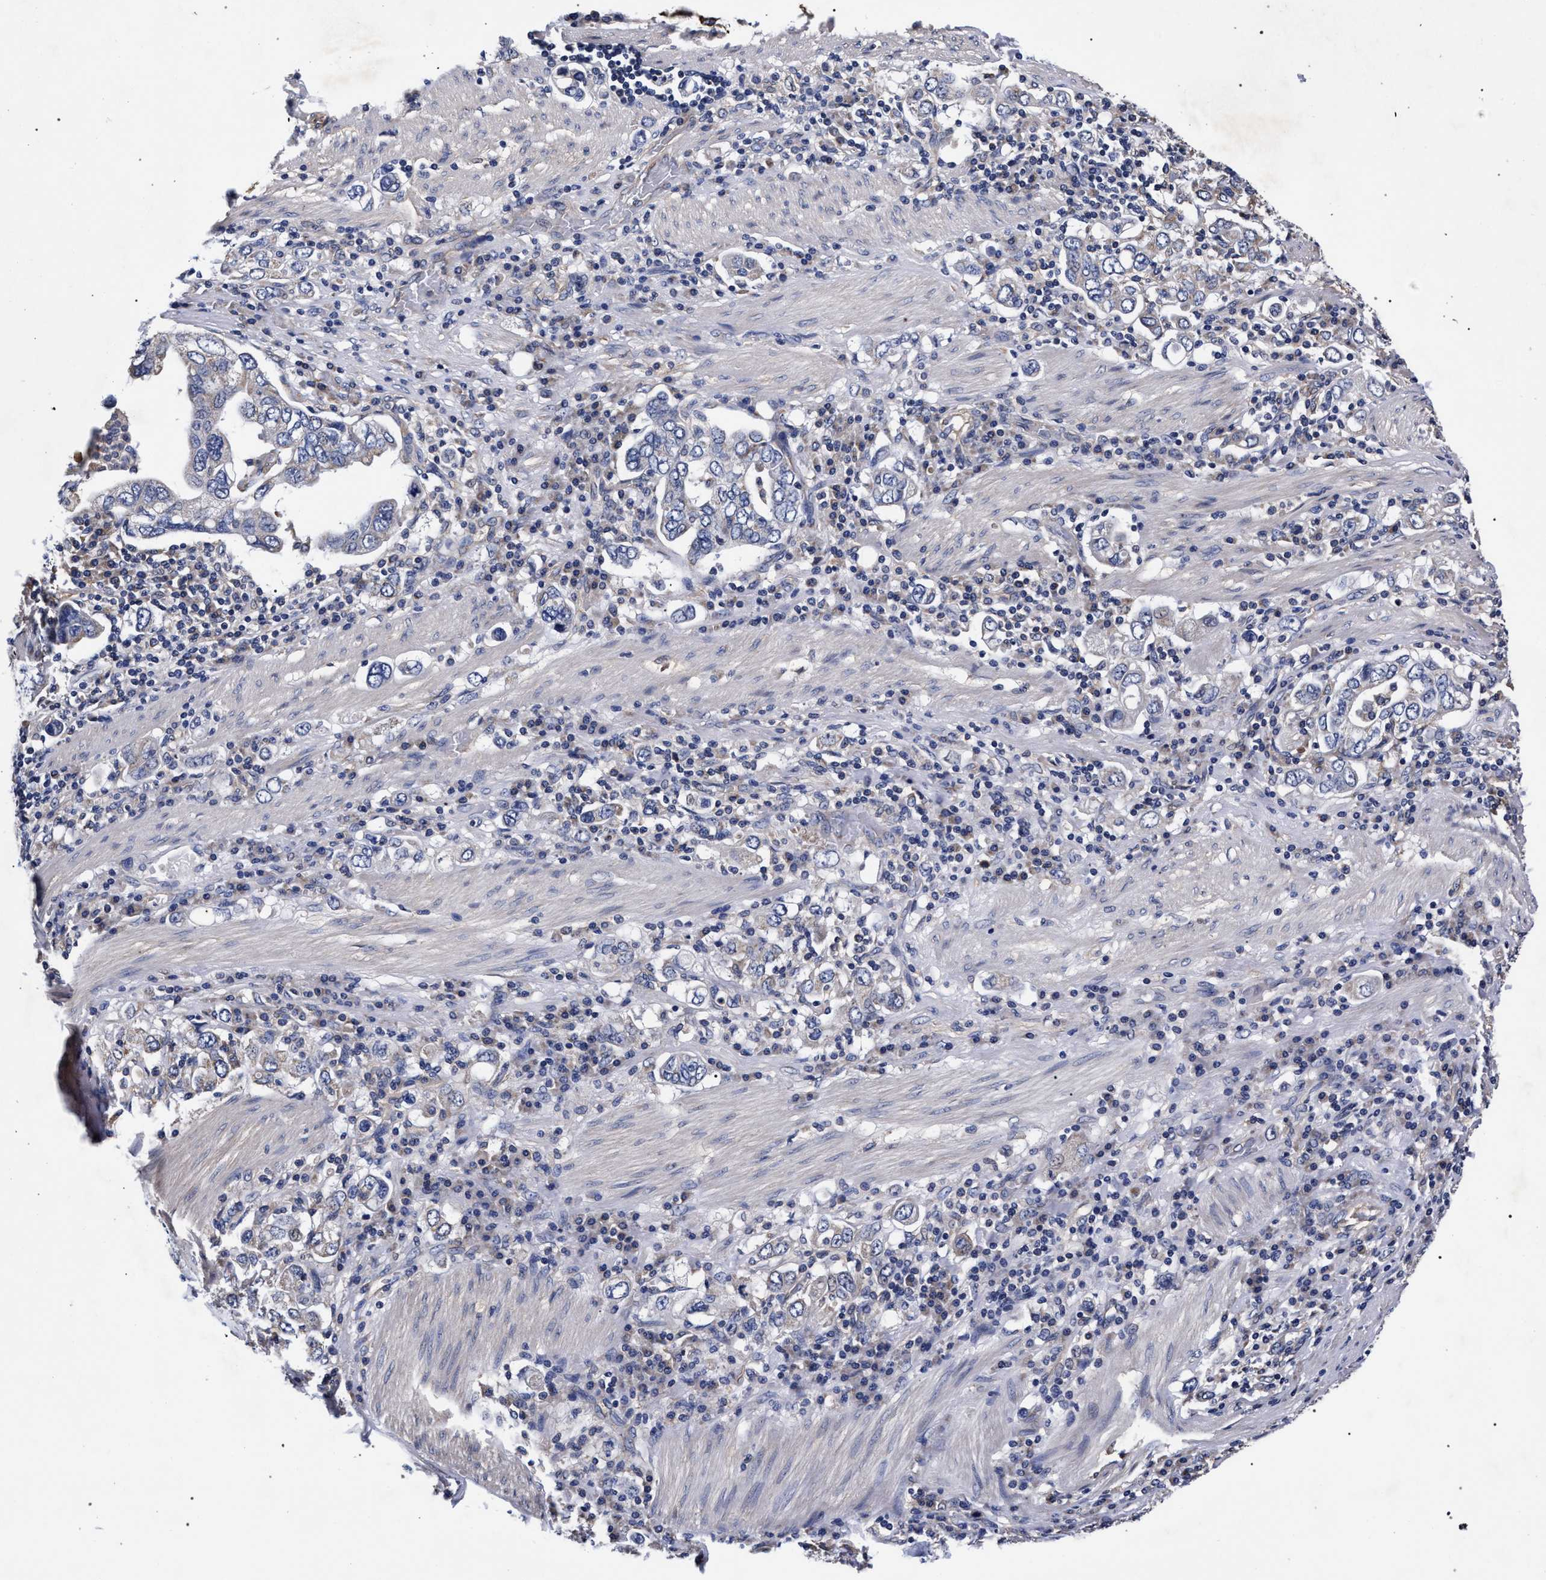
{"staining": {"intensity": "negative", "quantity": "none", "location": "none"}, "tissue": "stomach cancer", "cell_type": "Tumor cells", "image_type": "cancer", "snomed": [{"axis": "morphology", "description": "Adenocarcinoma, NOS"}, {"axis": "topography", "description": "Stomach, upper"}], "caption": "A micrograph of stomach adenocarcinoma stained for a protein displays no brown staining in tumor cells.", "gene": "CFAP95", "patient": {"sex": "male", "age": 62}}